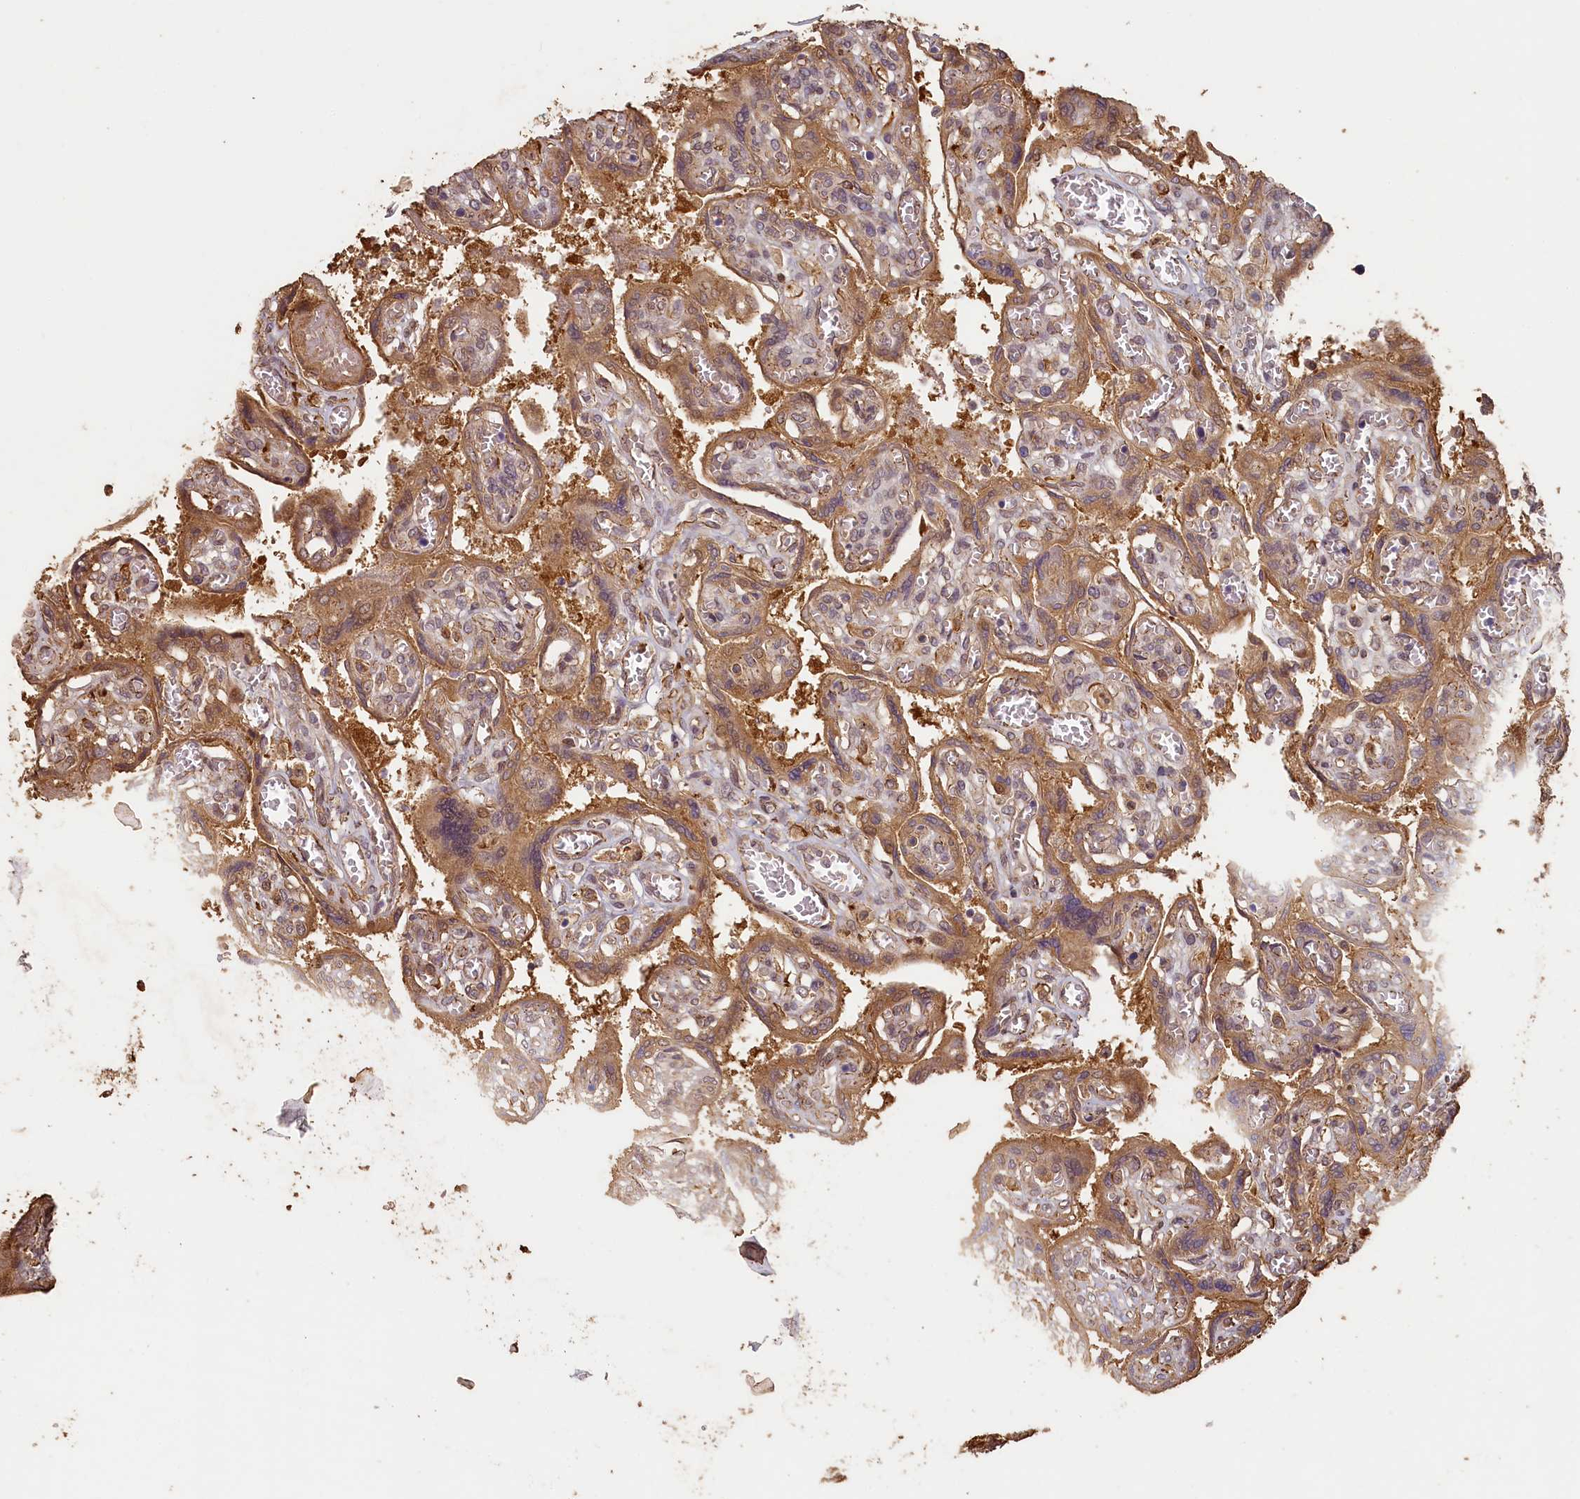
{"staining": {"intensity": "moderate", "quantity": ">75%", "location": "cytoplasmic/membranous"}, "tissue": "placenta", "cell_type": "Trophoblastic cells", "image_type": "normal", "snomed": [{"axis": "morphology", "description": "Normal tissue, NOS"}, {"axis": "topography", "description": "Placenta"}], "caption": "High-power microscopy captured an IHC micrograph of benign placenta, revealing moderate cytoplasmic/membranous expression in about >75% of trophoblastic cells.", "gene": "MADD", "patient": {"sex": "female", "age": 39}}